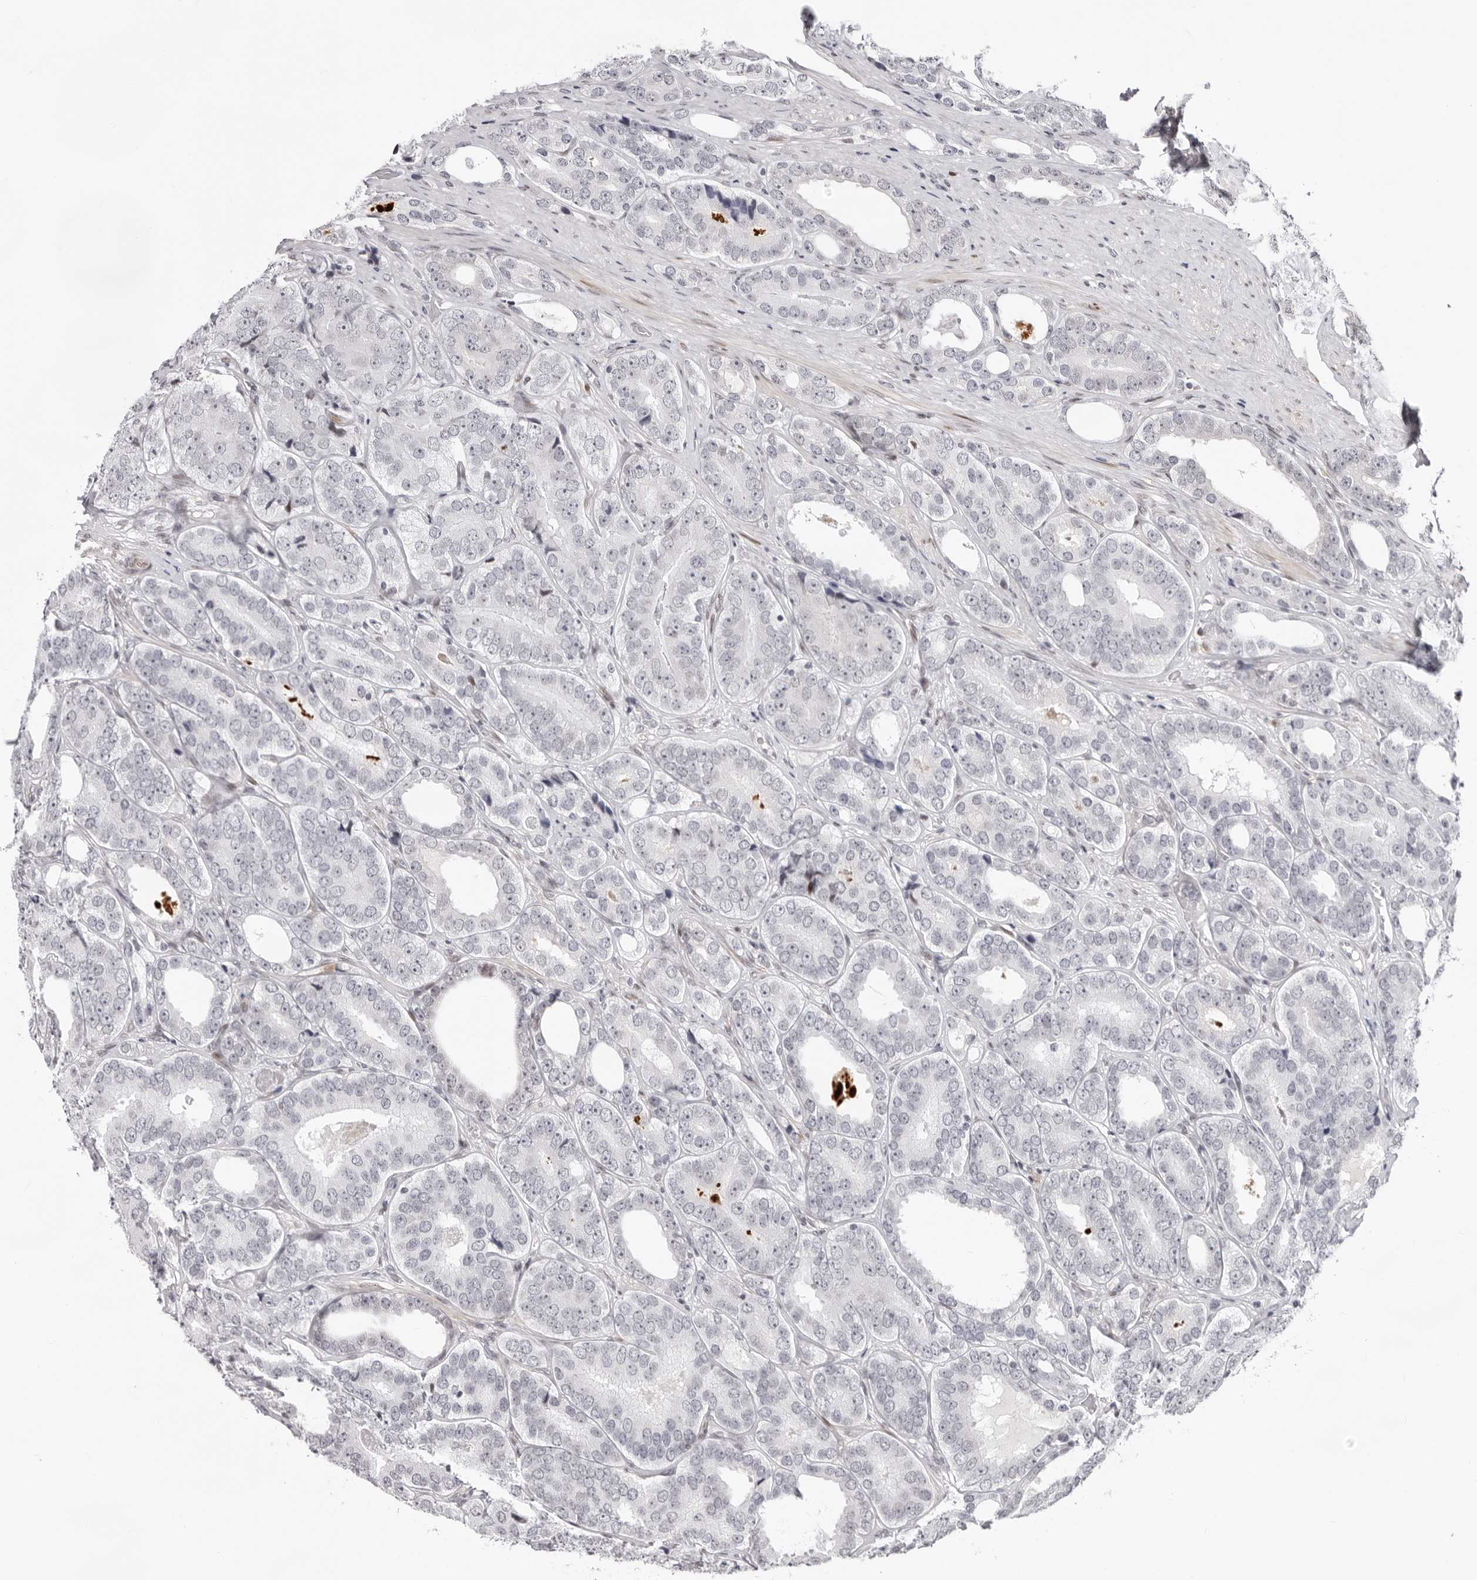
{"staining": {"intensity": "negative", "quantity": "none", "location": "none"}, "tissue": "prostate cancer", "cell_type": "Tumor cells", "image_type": "cancer", "snomed": [{"axis": "morphology", "description": "Adenocarcinoma, High grade"}, {"axis": "topography", "description": "Prostate"}], "caption": "Immunohistochemistry photomicrograph of neoplastic tissue: human prostate cancer stained with DAB (3,3'-diaminobenzidine) displays no significant protein staining in tumor cells.", "gene": "NTPCR", "patient": {"sex": "male", "age": 56}}